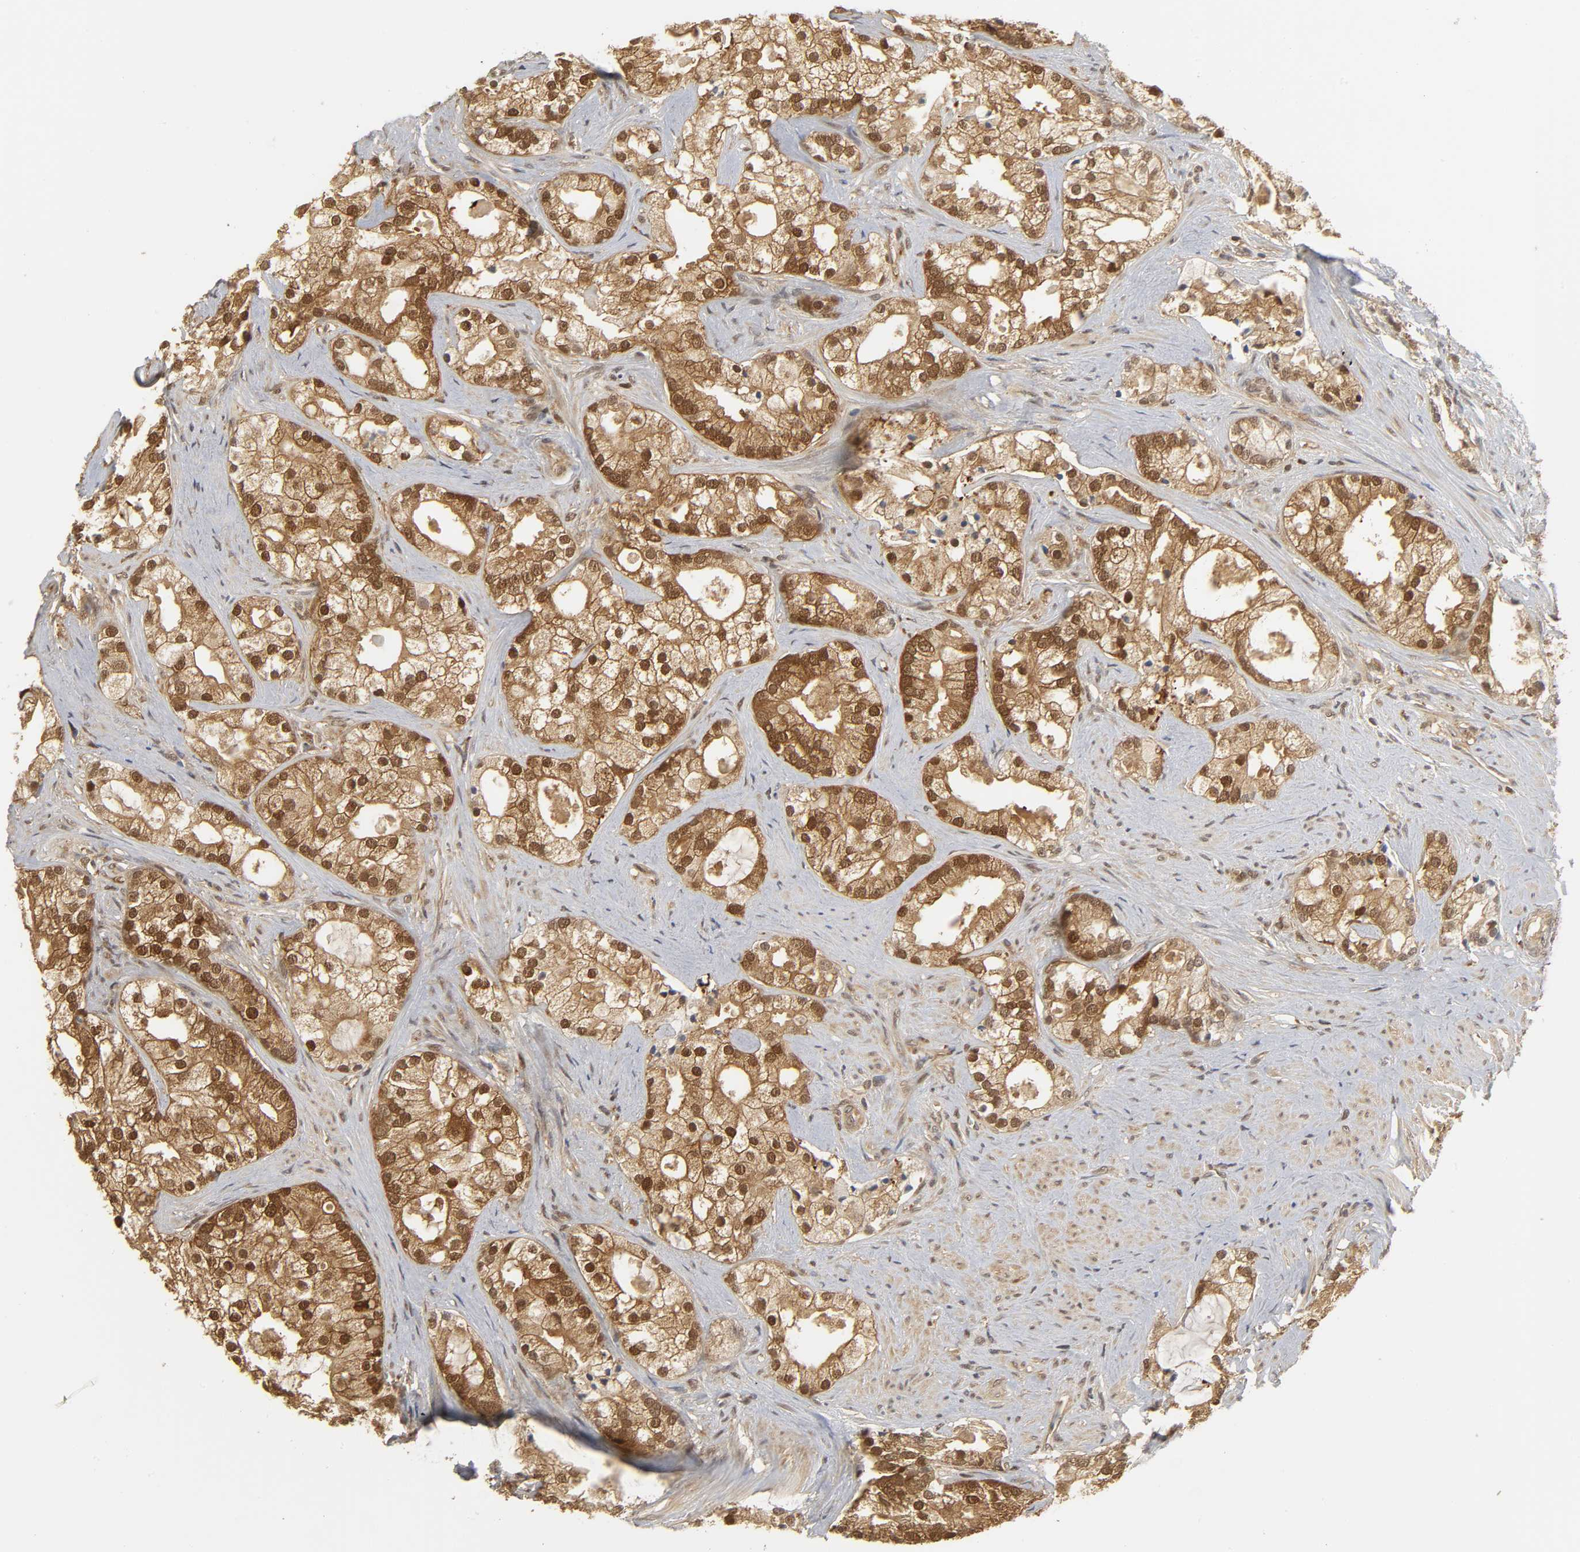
{"staining": {"intensity": "moderate", "quantity": ">75%", "location": "cytoplasmic/membranous,nuclear"}, "tissue": "prostate cancer", "cell_type": "Tumor cells", "image_type": "cancer", "snomed": [{"axis": "morphology", "description": "Adenocarcinoma, Low grade"}, {"axis": "topography", "description": "Prostate"}], "caption": "Immunohistochemical staining of adenocarcinoma (low-grade) (prostate) demonstrates moderate cytoplasmic/membranous and nuclear protein positivity in approximately >75% of tumor cells. (Stains: DAB (3,3'-diaminobenzidine) in brown, nuclei in blue, Microscopy: brightfield microscopy at high magnification).", "gene": "PARK7", "patient": {"sex": "male", "age": 58}}